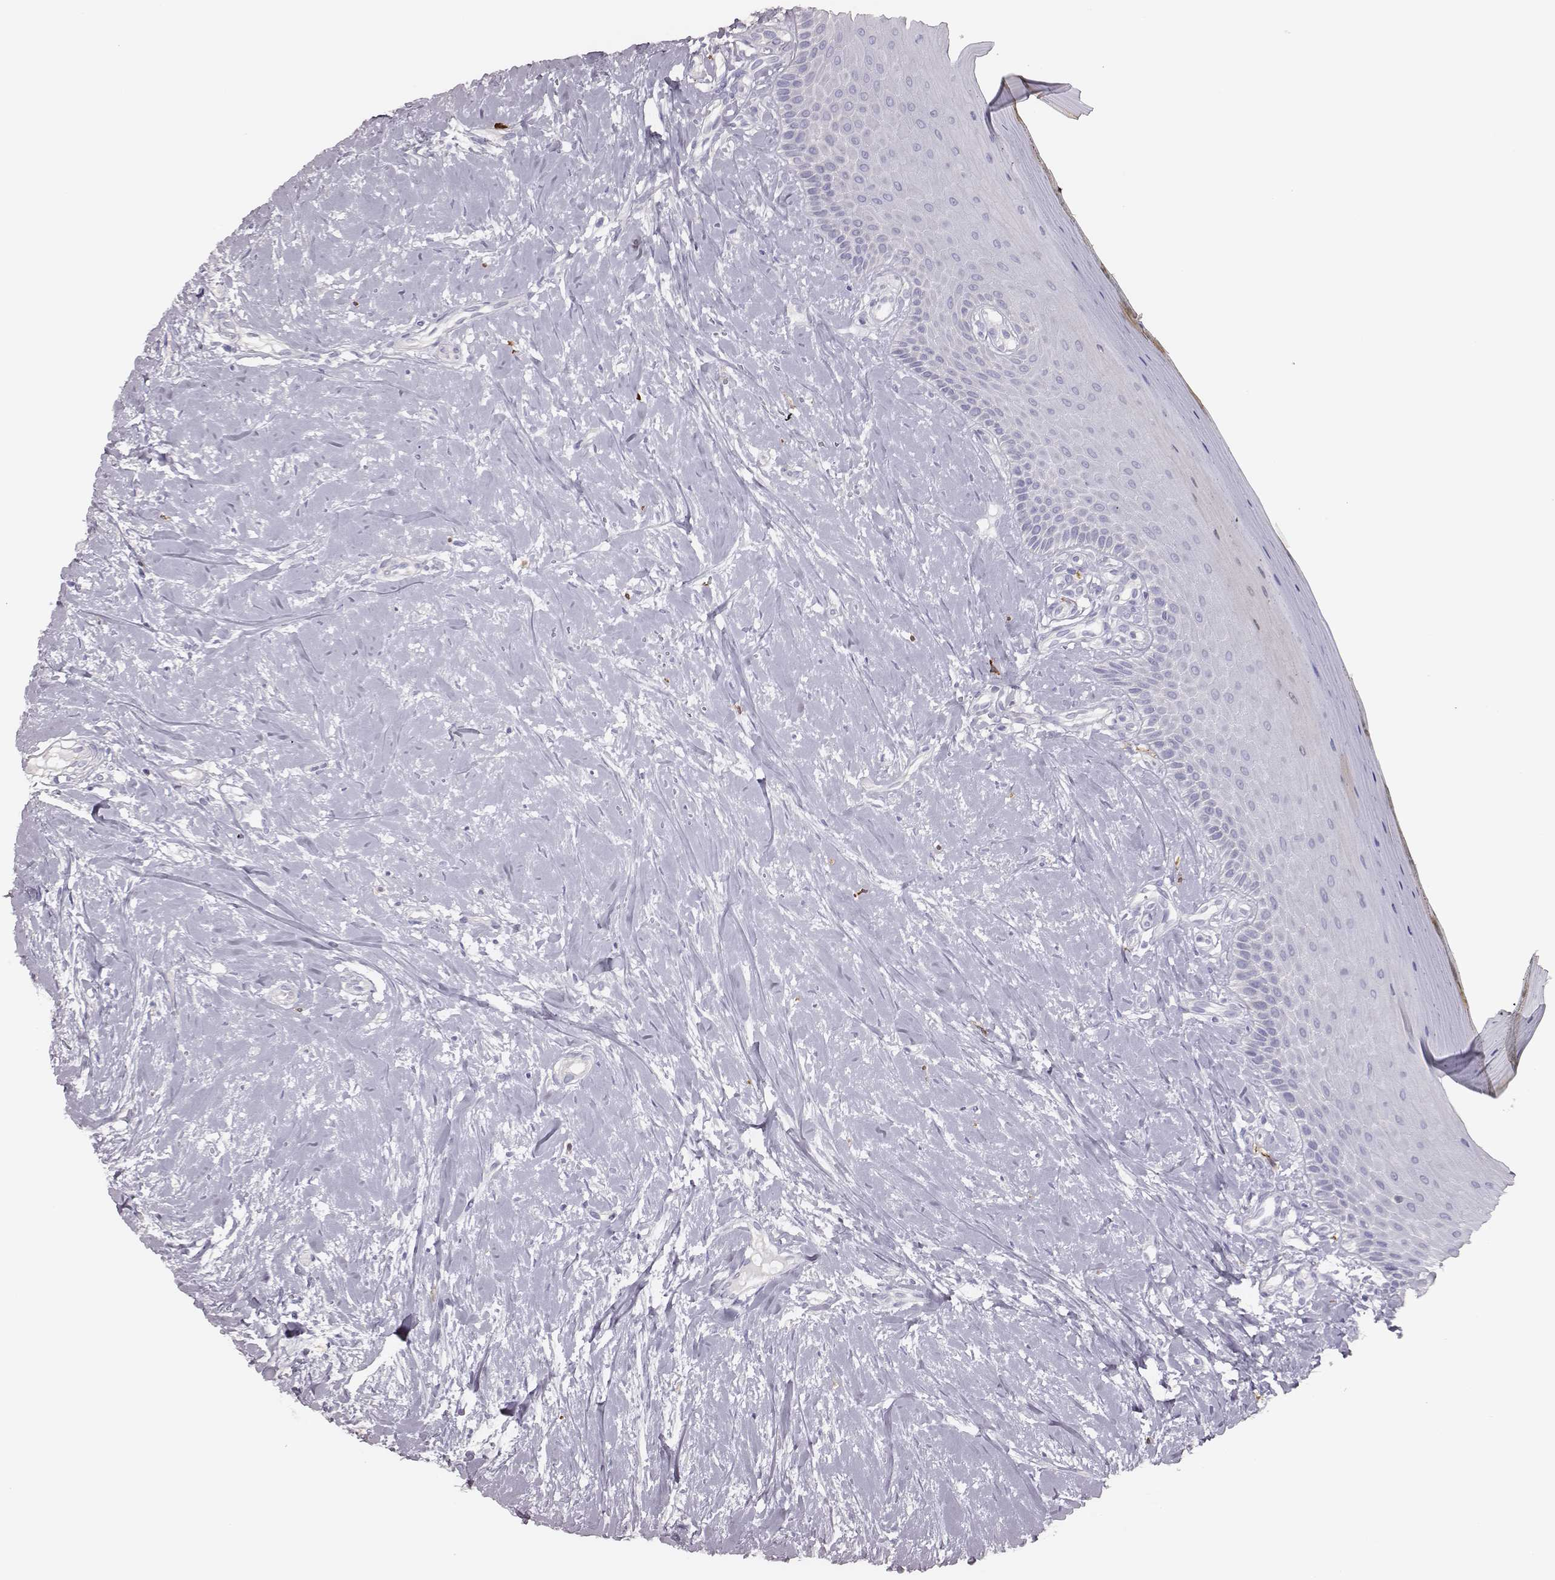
{"staining": {"intensity": "negative", "quantity": "none", "location": "none"}, "tissue": "oral mucosa", "cell_type": "Squamous epithelial cells", "image_type": "normal", "snomed": [{"axis": "morphology", "description": "Normal tissue, NOS"}, {"axis": "topography", "description": "Oral tissue"}], "caption": "Photomicrograph shows no protein positivity in squamous epithelial cells of benign oral mucosa. (Stains: DAB immunohistochemistry (IHC) with hematoxylin counter stain, Microscopy: brightfield microscopy at high magnification).", "gene": "P2RY10", "patient": {"sex": "female", "age": 43}}